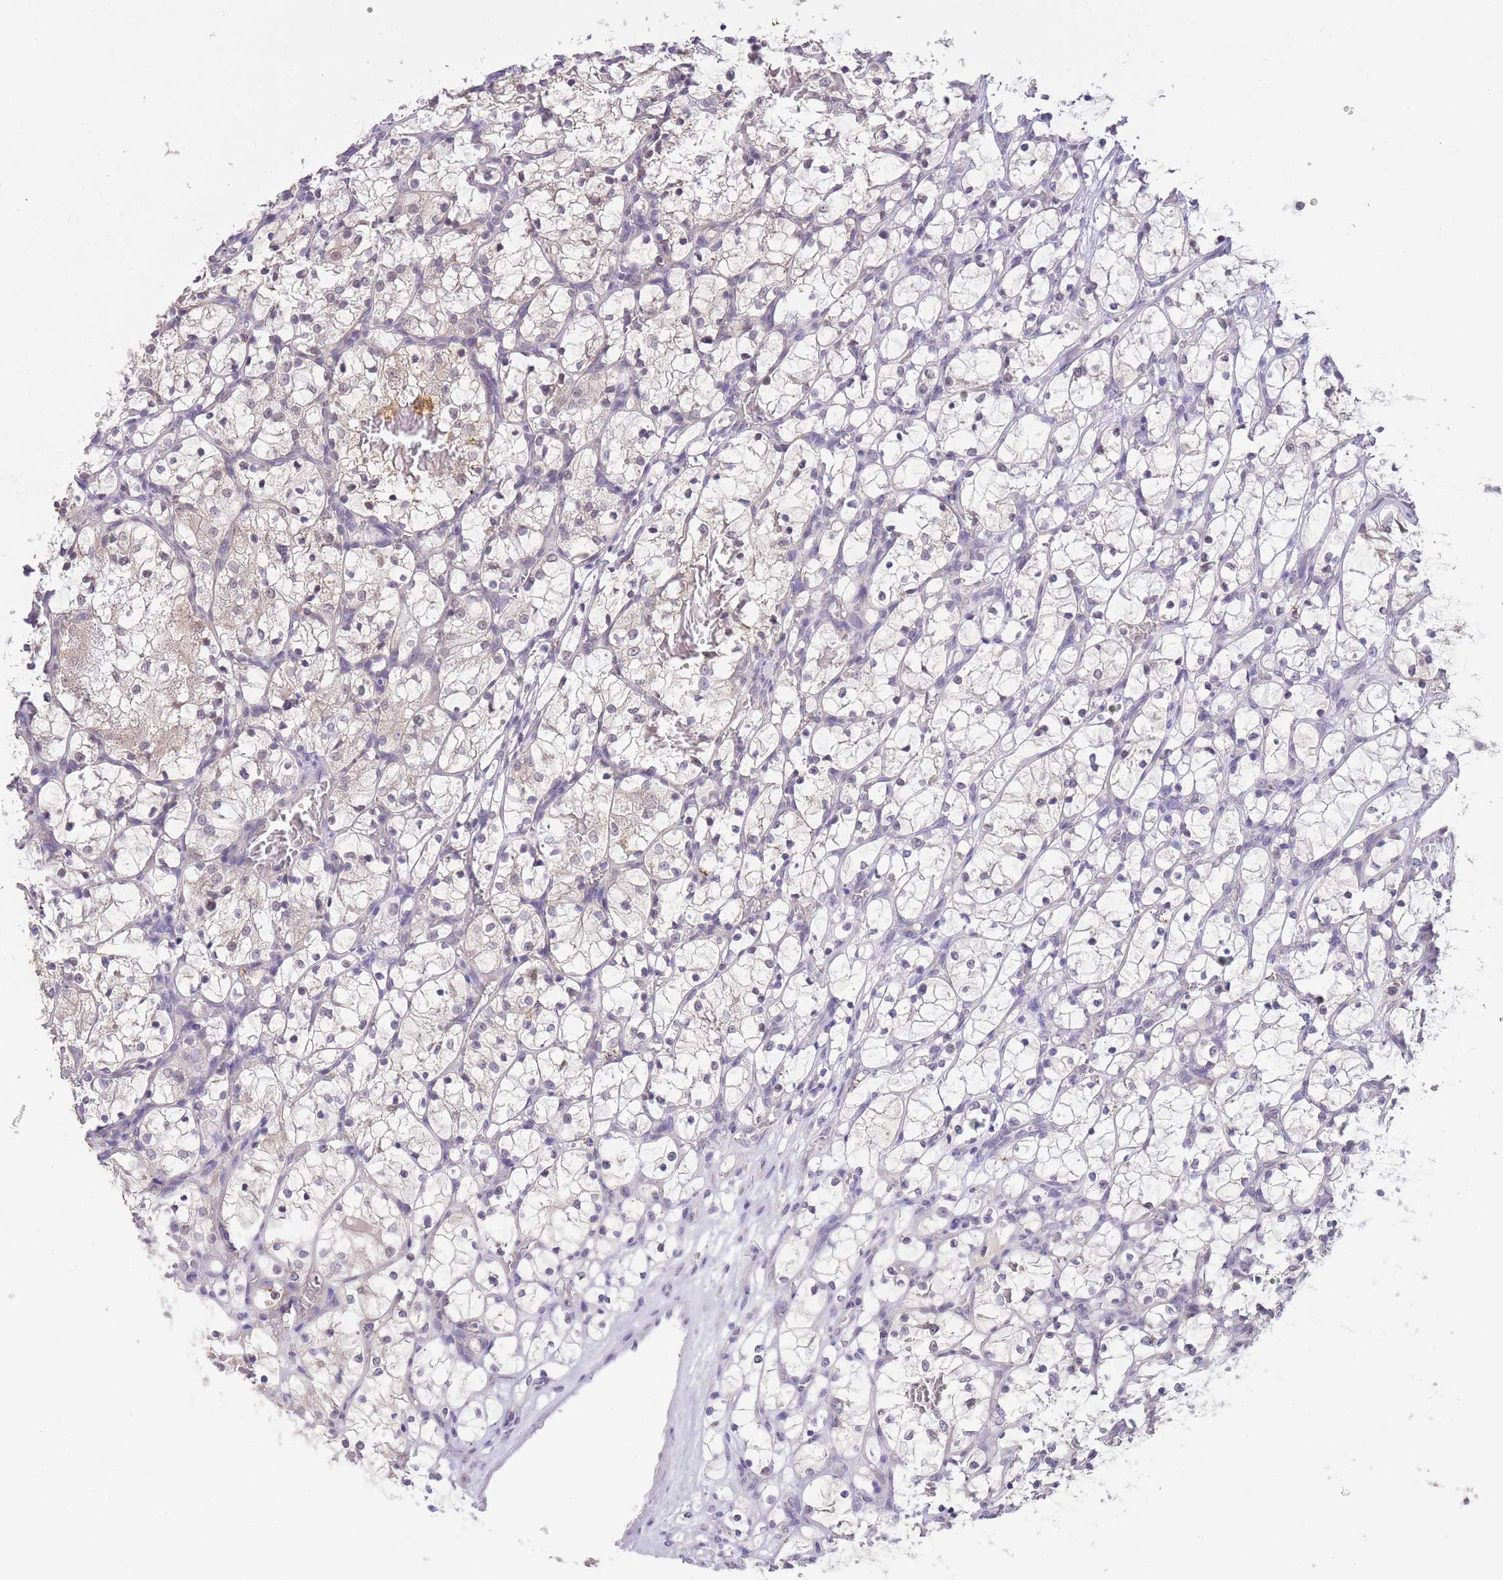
{"staining": {"intensity": "negative", "quantity": "none", "location": "none"}, "tissue": "renal cancer", "cell_type": "Tumor cells", "image_type": "cancer", "snomed": [{"axis": "morphology", "description": "Adenocarcinoma, NOS"}, {"axis": "topography", "description": "Kidney"}], "caption": "Human renal adenocarcinoma stained for a protein using immunohistochemistry shows no staining in tumor cells.", "gene": "GOLGA6L25", "patient": {"sex": "female", "age": 69}}